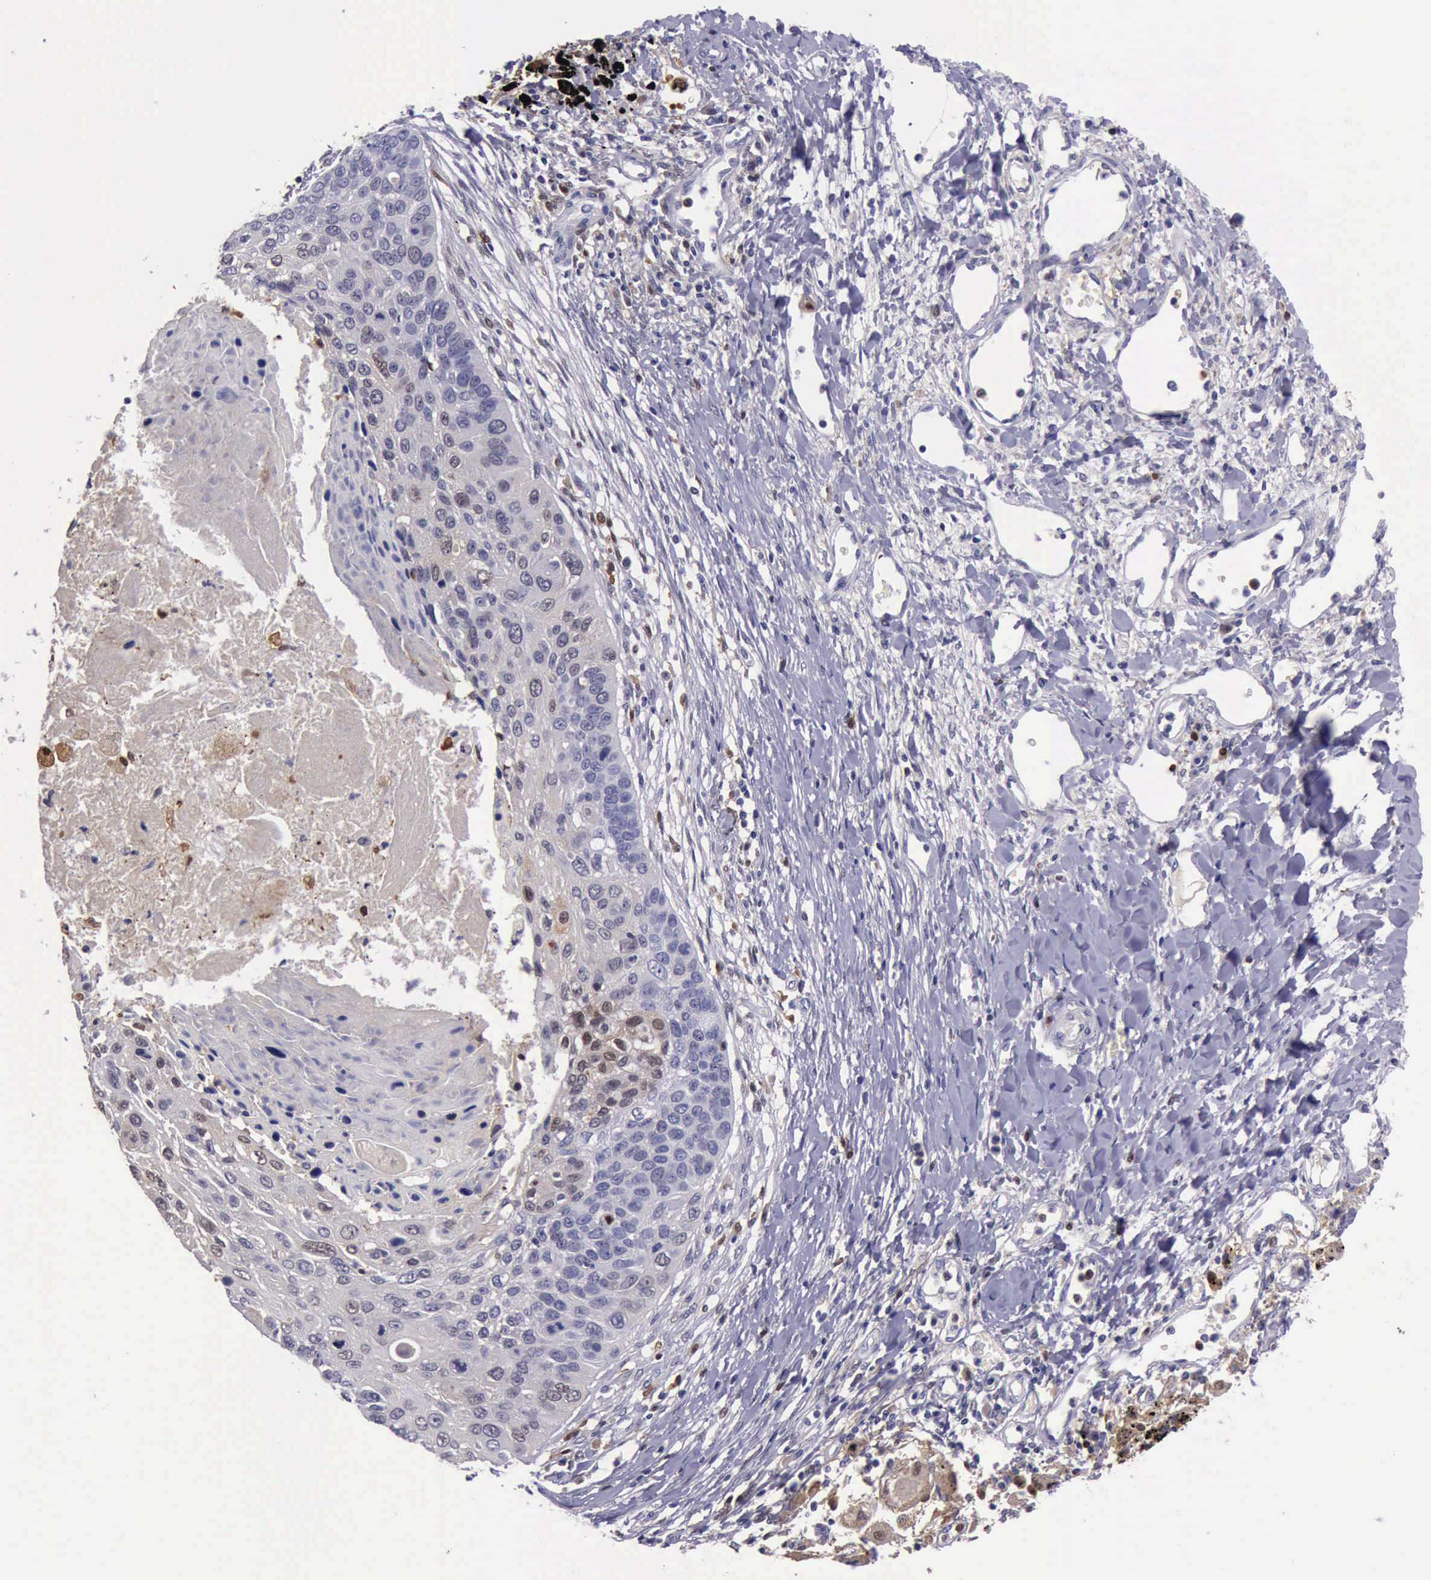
{"staining": {"intensity": "weak", "quantity": "<25%", "location": "cytoplasmic/membranous,nuclear"}, "tissue": "lung cancer", "cell_type": "Tumor cells", "image_type": "cancer", "snomed": [{"axis": "morphology", "description": "Squamous cell carcinoma, NOS"}, {"axis": "topography", "description": "Lung"}], "caption": "Immunohistochemical staining of lung squamous cell carcinoma displays no significant staining in tumor cells.", "gene": "TYMP", "patient": {"sex": "male", "age": 71}}